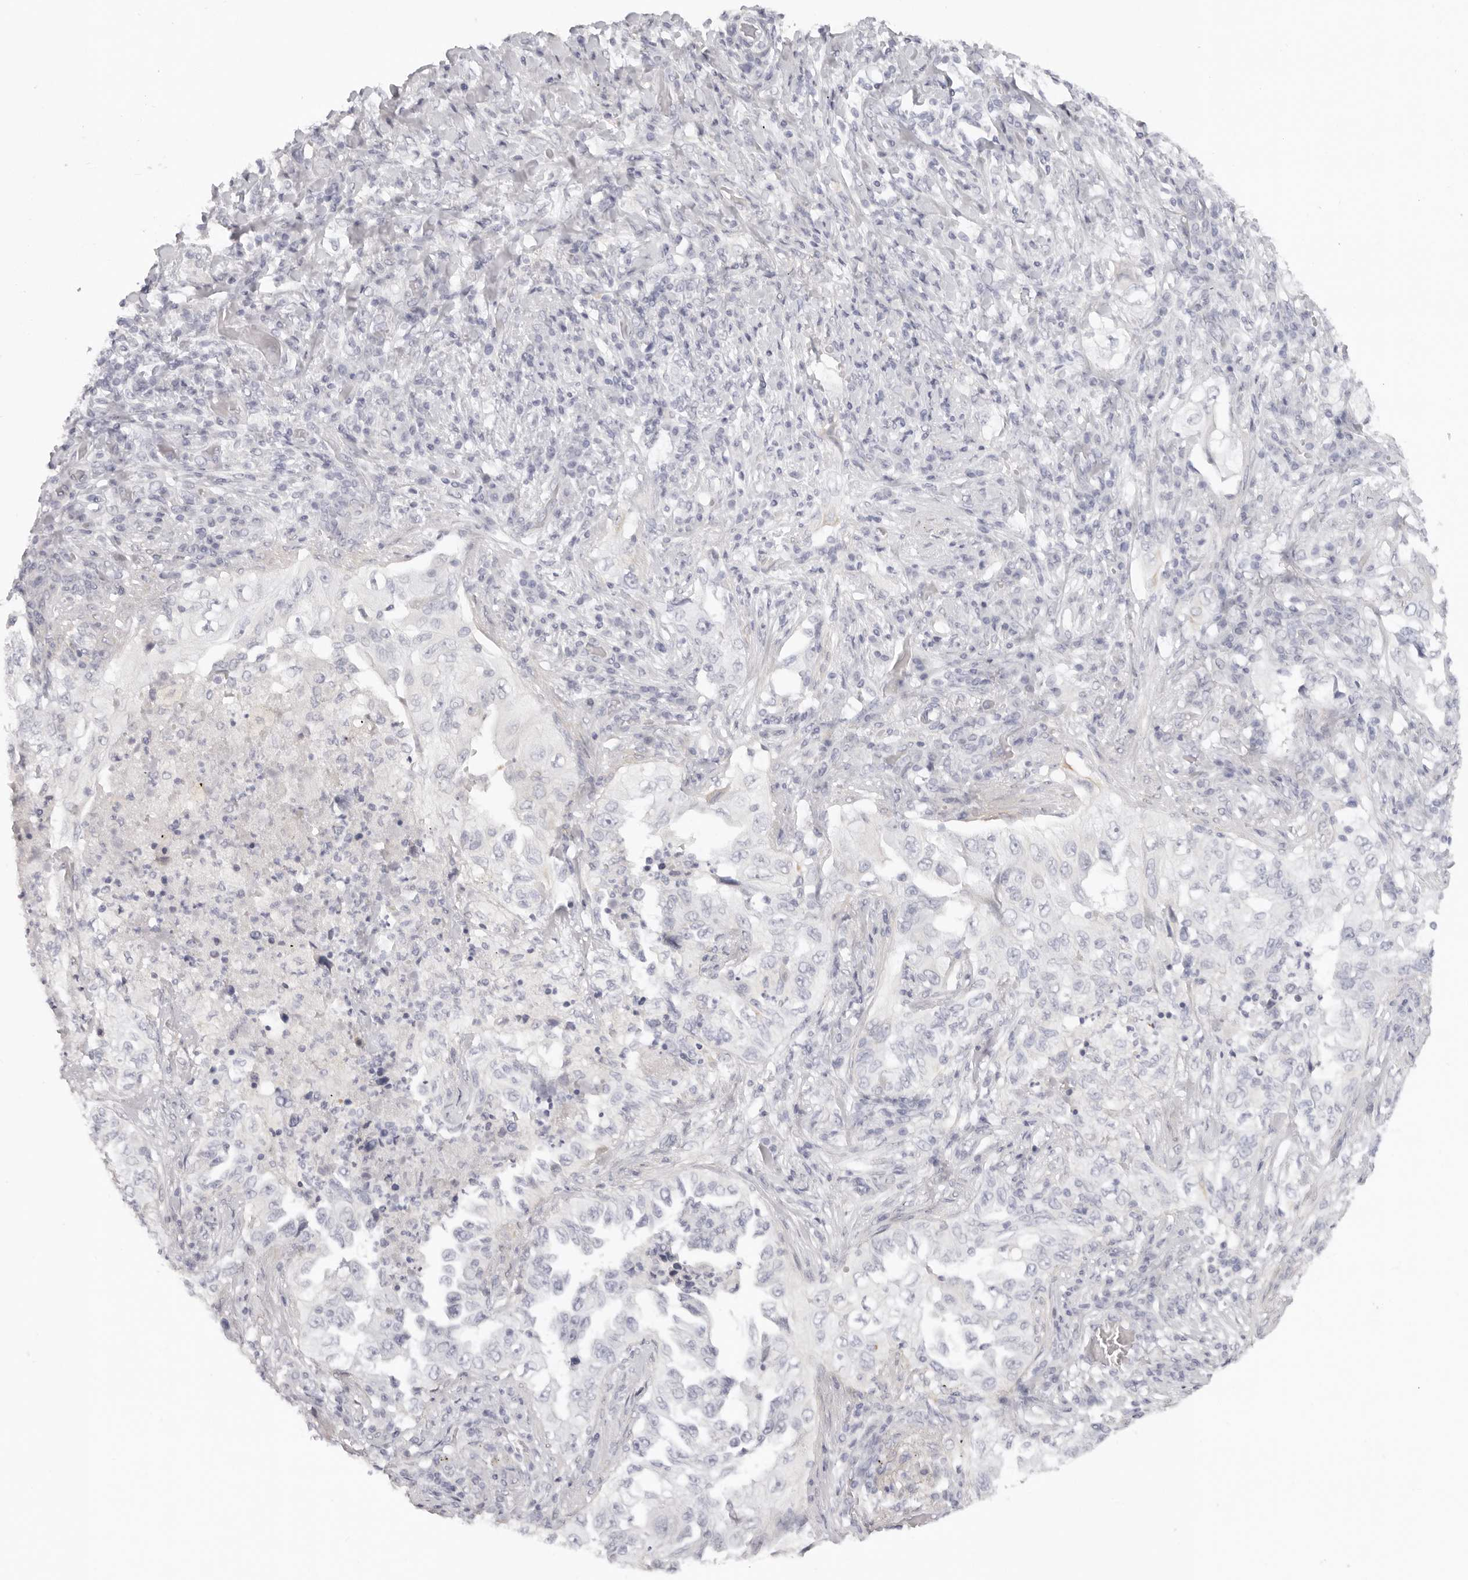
{"staining": {"intensity": "negative", "quantity": "none", "location": "none"}, "tissue": "lung cancer", "cell_type": "Tumor cells", "image_type": "cancer", "snomed": [{"axis": "morphology", "description": "Adenocarcinoma, NOS"}, {"axis": "topography", "description": "Lung"}], "caption": "Immunohistochemistry (IHC) histopathology image of neoplastic tissue: human lung cancer stained with DAB (3,3'-diaminobenzidine) displays no significant protein positivity in tumor cells.", "gene": "RXFP1", "patient": {"sex": "female", "age": 51}}